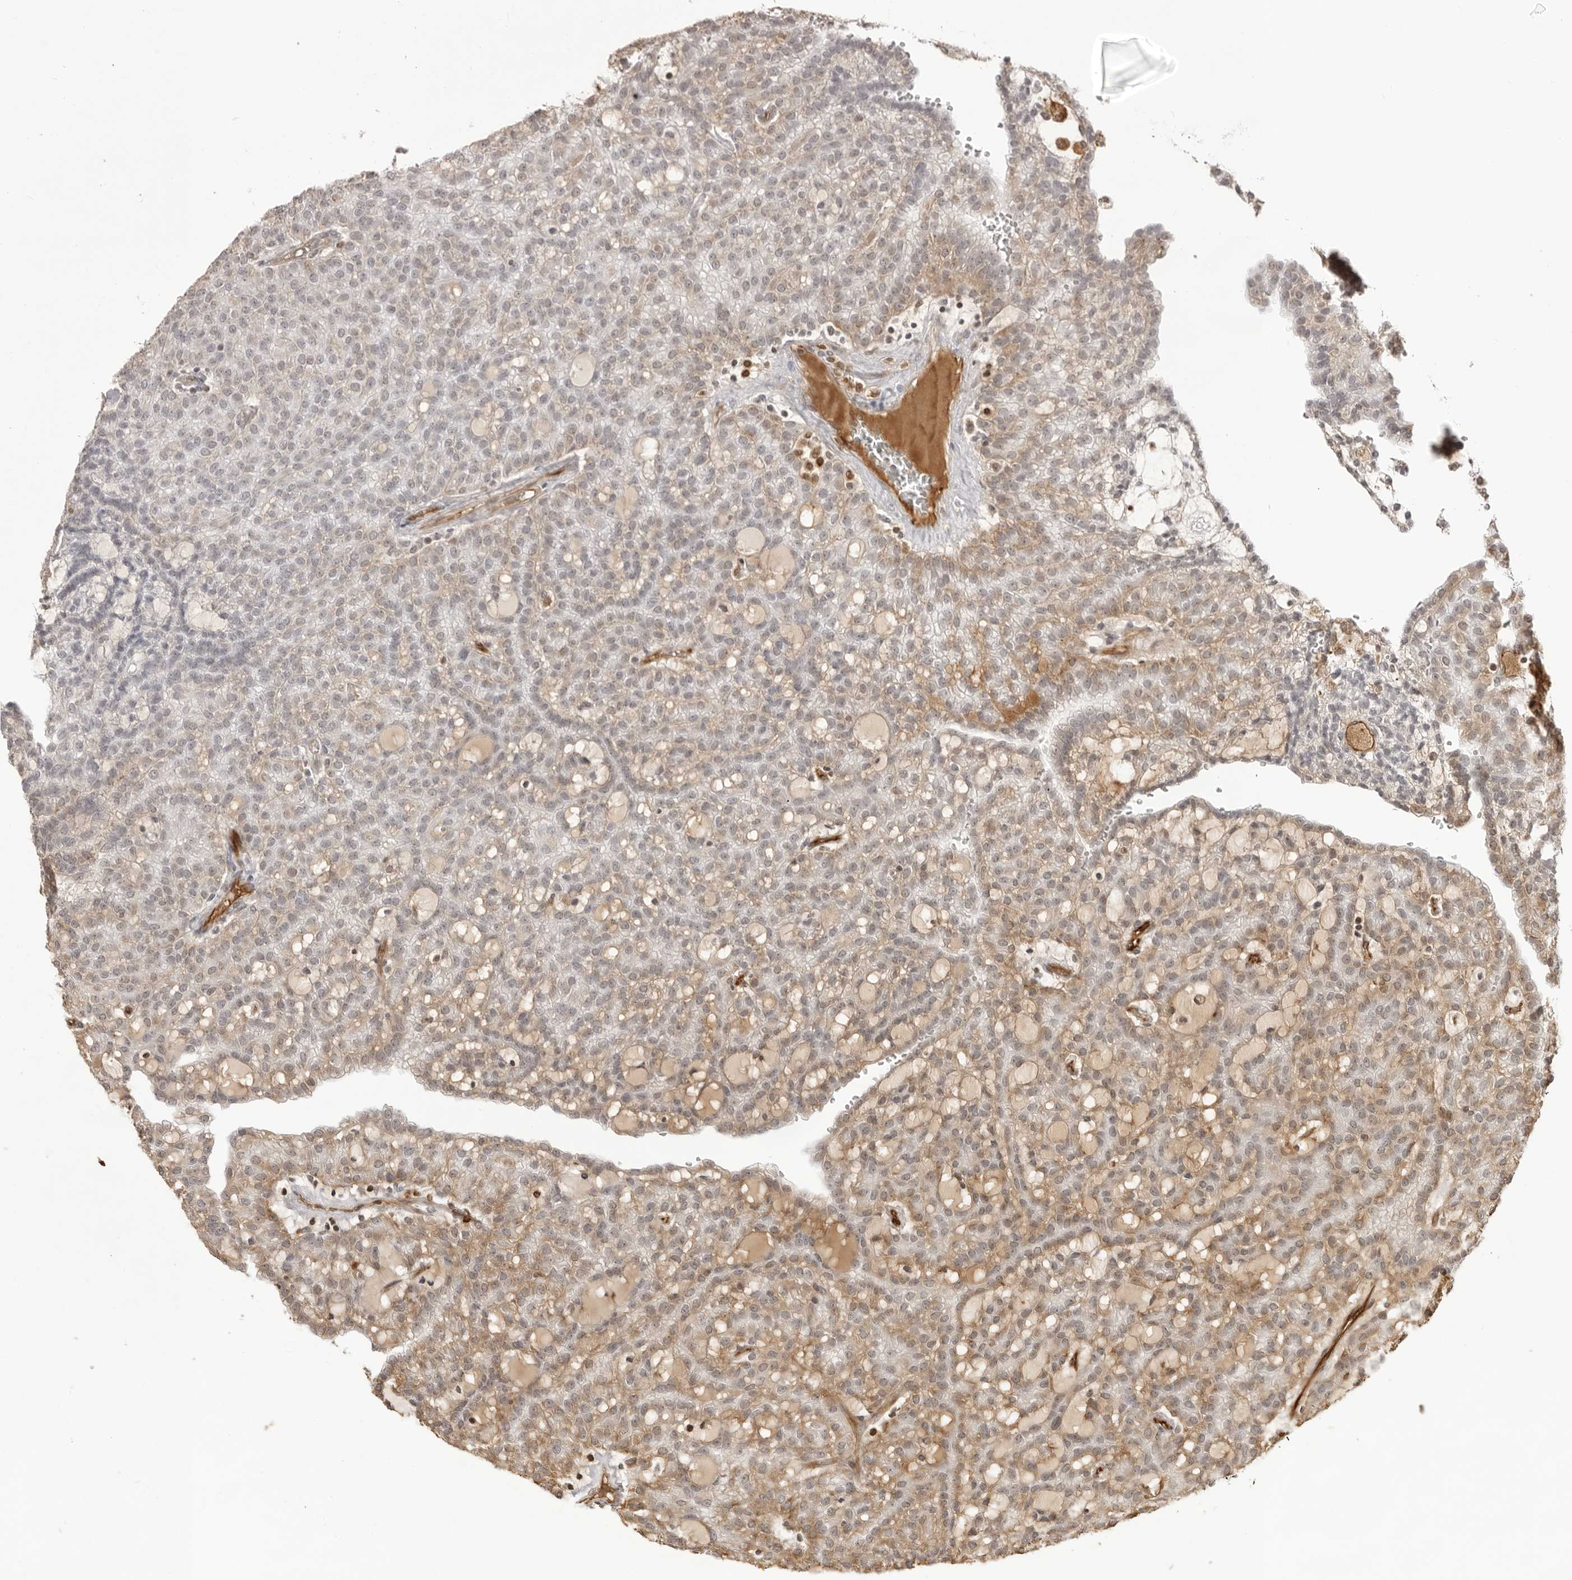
{"staining": {"intensity": "weak", "quantity": "25%-75%", "location": "cytoplasmic/membranous"}, "tissue": "renal cancer", "cell_type": "Tumor cells", "image_type": "cancer", "snomed": [{"axis": "morphology", "description": "Adenocarcinoma, NOS"}, {"axis": "topography", "description": "Kidney"}], "caption": "The histopathology image reveals immunohistochemical staining of renal cancer (adenocarcinoma). There is weak cytoplasmic/membranous positivity is present in approximately 25%-75% of tumor cells.", "gene": "DYNLT5", "patient": {"sex": "male", "age": 63}}